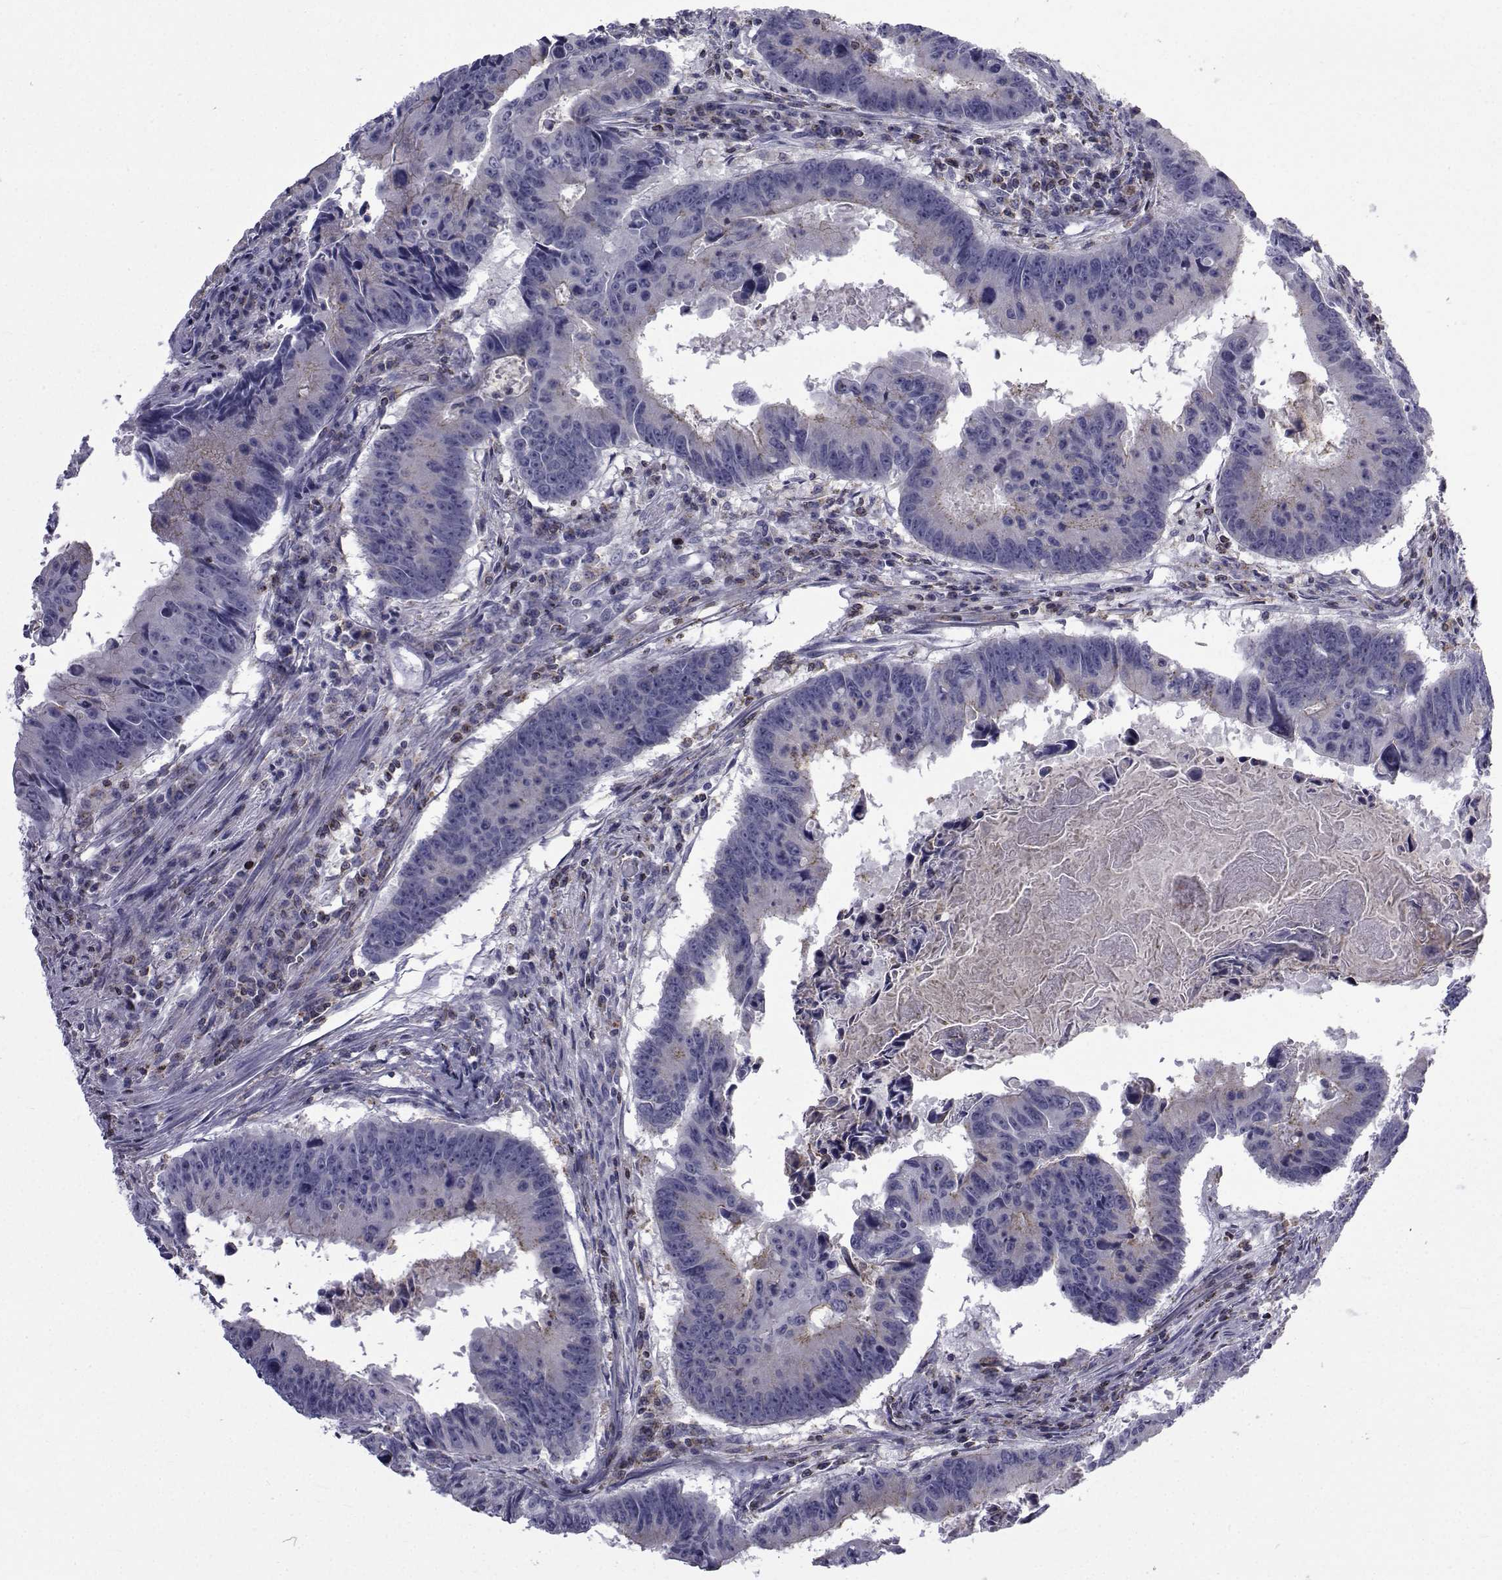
{"staining": {"intensity": "moderate", "quantity": "<25%", "location": "cytoplasmic/membranous"}, "tissue": "colorectal cancer", "cell_type": "Tumor cells", "image_type": "cancer", "snomed": [{"axis": "morphology", "description": "Adenocarcinoma, NOS"}, {"axis": "topography", "description": "Colon"}], "caption": "This photomicrograph shows immunohistochemistry (IHC) staining of human colorectal cancer, with low moderate cytoplasmic/membranous staining in about <25% of tumor cells.", "gene": "PDE6H", "patient": {"sex": "female", "age": 87}}